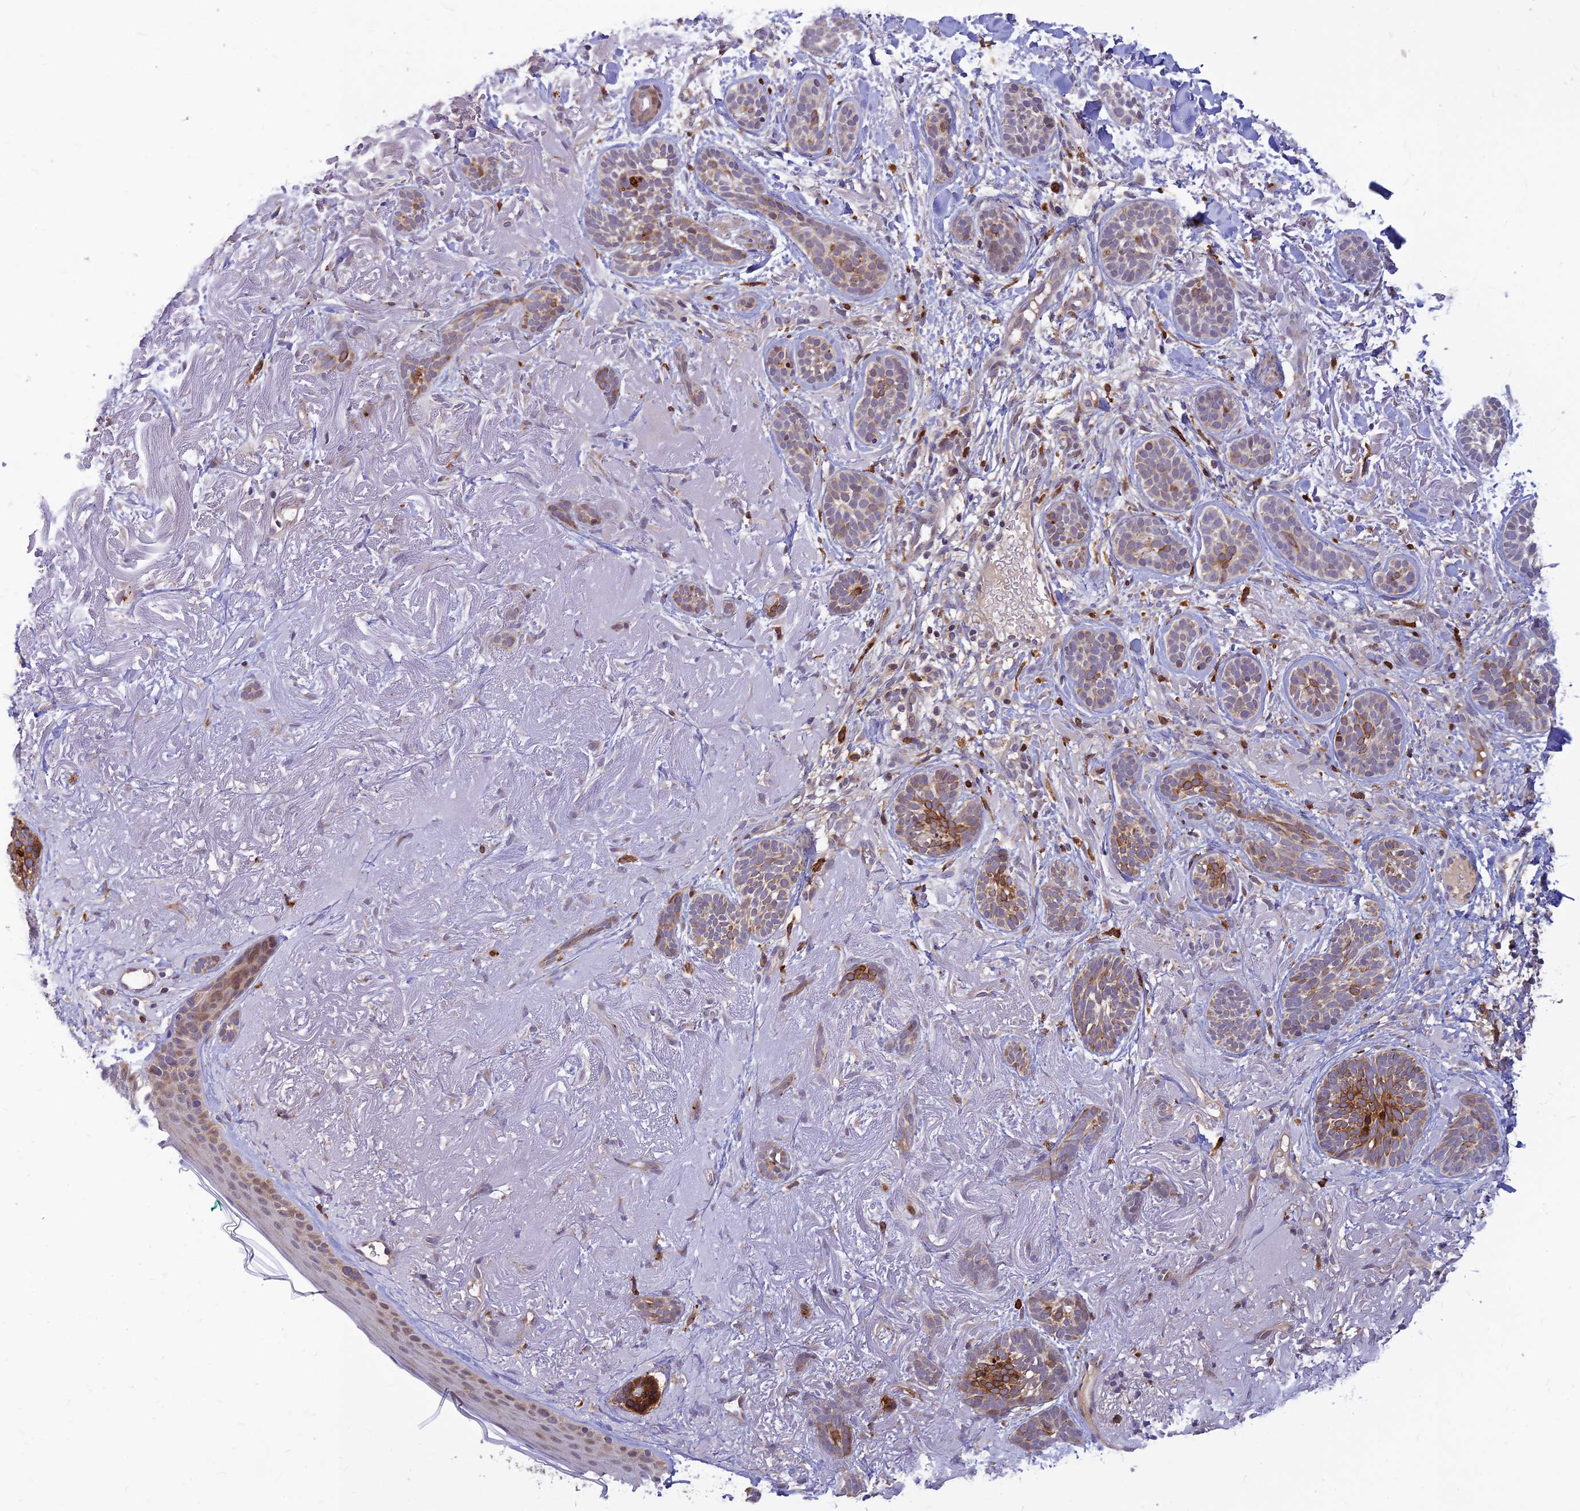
{"staining": {"intensity": "weak", "quantity": "25%-75%", "location": "cytoplasmic/membranous"}, "tissue": "skin cancer", "cell_type": "Tumor cells", "image_type": "cancer", "snomed": [{"axis": "morphology", "description": "Basal cell carcinoma"}, {"axis": "topography", "description": "Skin"}], "caption": "There is low levels of weak cytoplasmic/membranous staining in tumor cells of skin cancer, as demonstrated by immunohistochemical staining (brown color).", "gene": "ASPDH", "patient": {"sex": "male", "age": 71}}